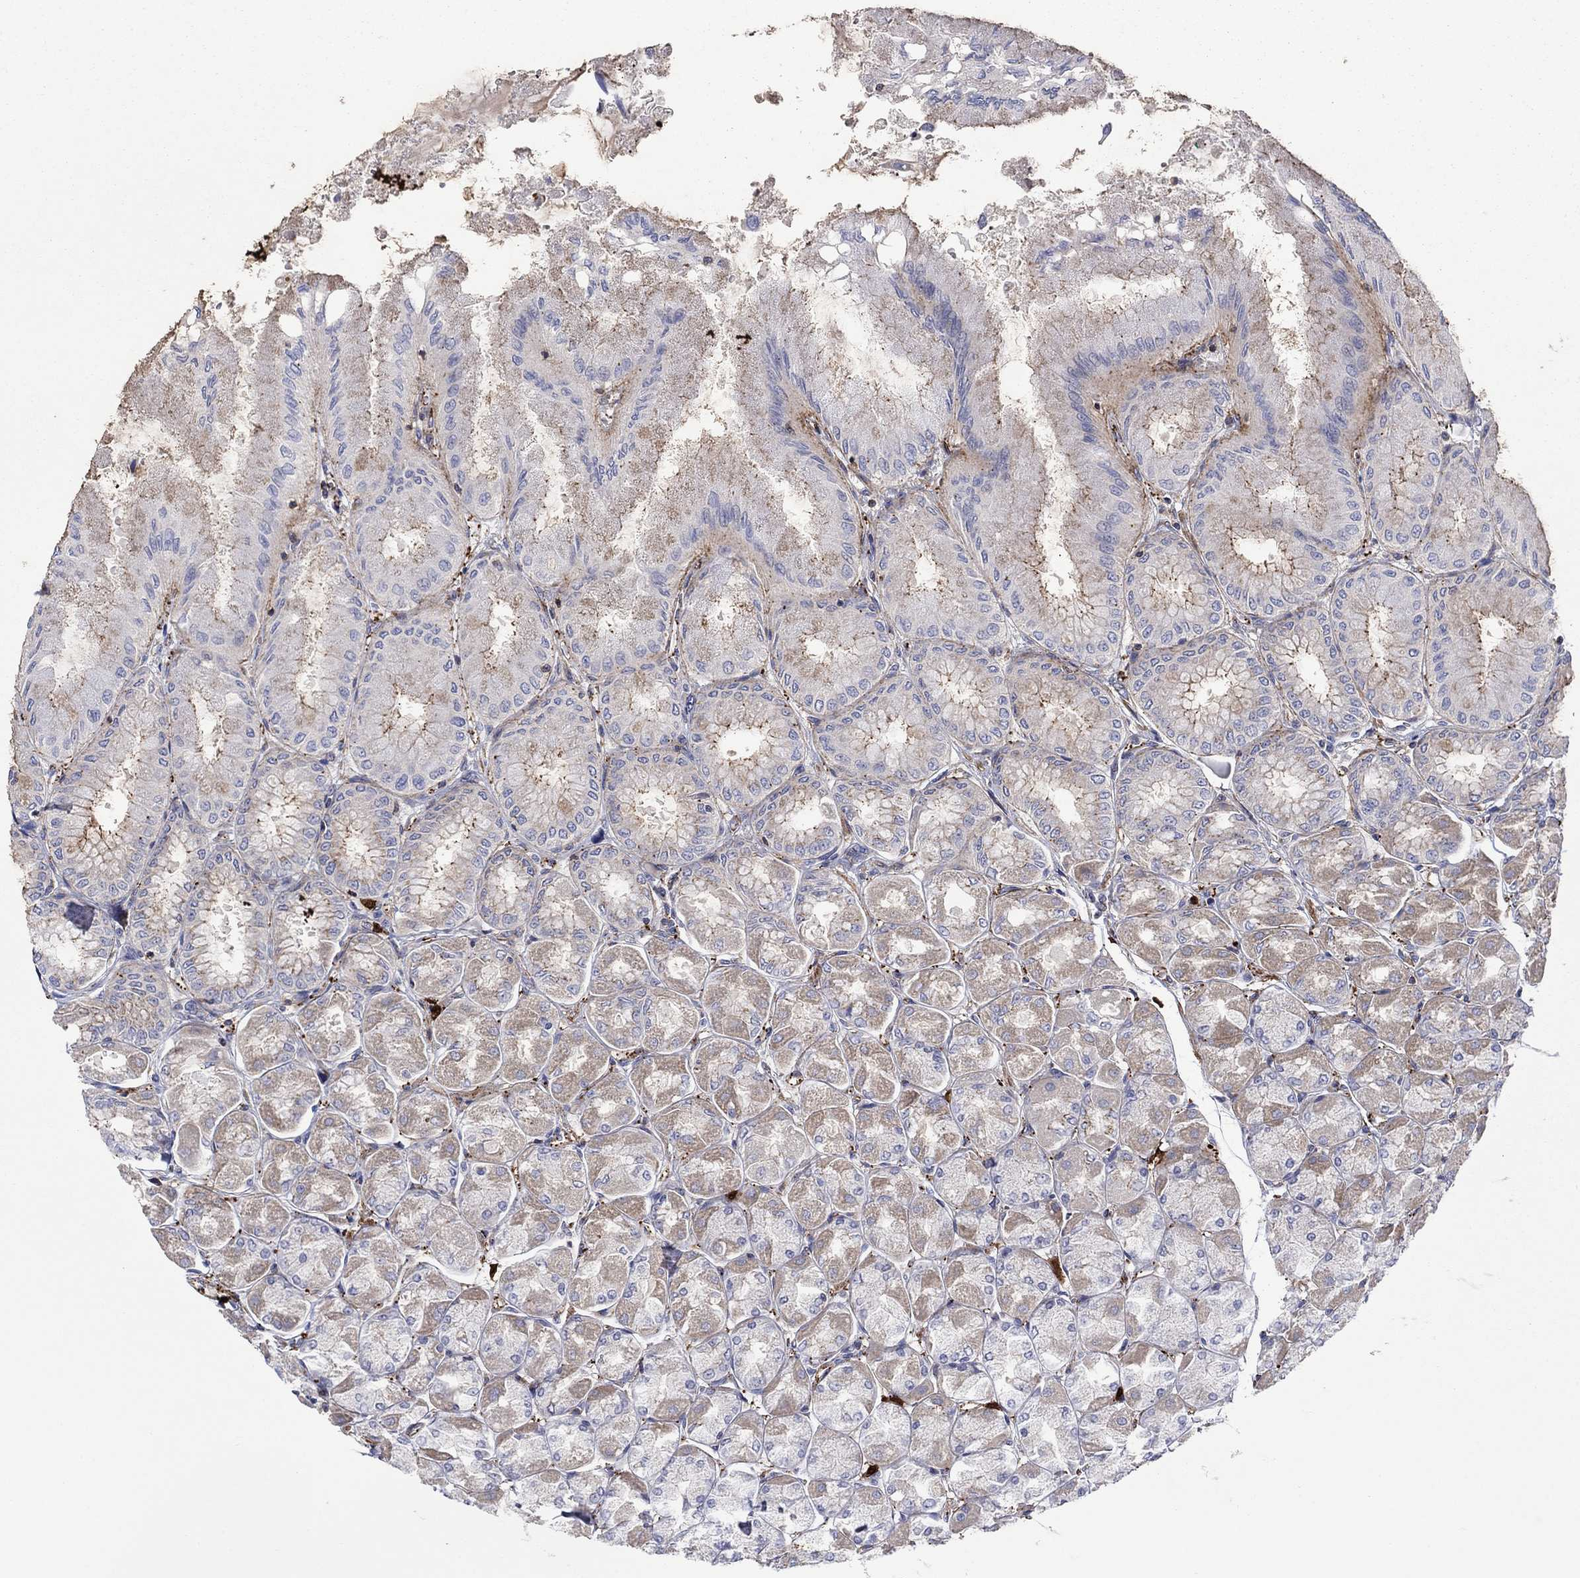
{"staining": {"intensity": "moderate", "quantity": "<25%", "location": "cytoplasmic/membranous"}, "tissue": "stomach", "cell_type": "Glandular cells", "image_type": "normal", "snomed": [{"axis": "morphology", "description": "Normal tissue, NOS"}, {"axis": "topography", "description": "Stomach, upper"}], "caption": "IHC of normal human stomach demonstrates low levels of moderate cytoplasmic/membranous positivity in approximately <25% of glandular cells.", "gene": "PAG1", "patient": {"sex": "male", "age": 60}}